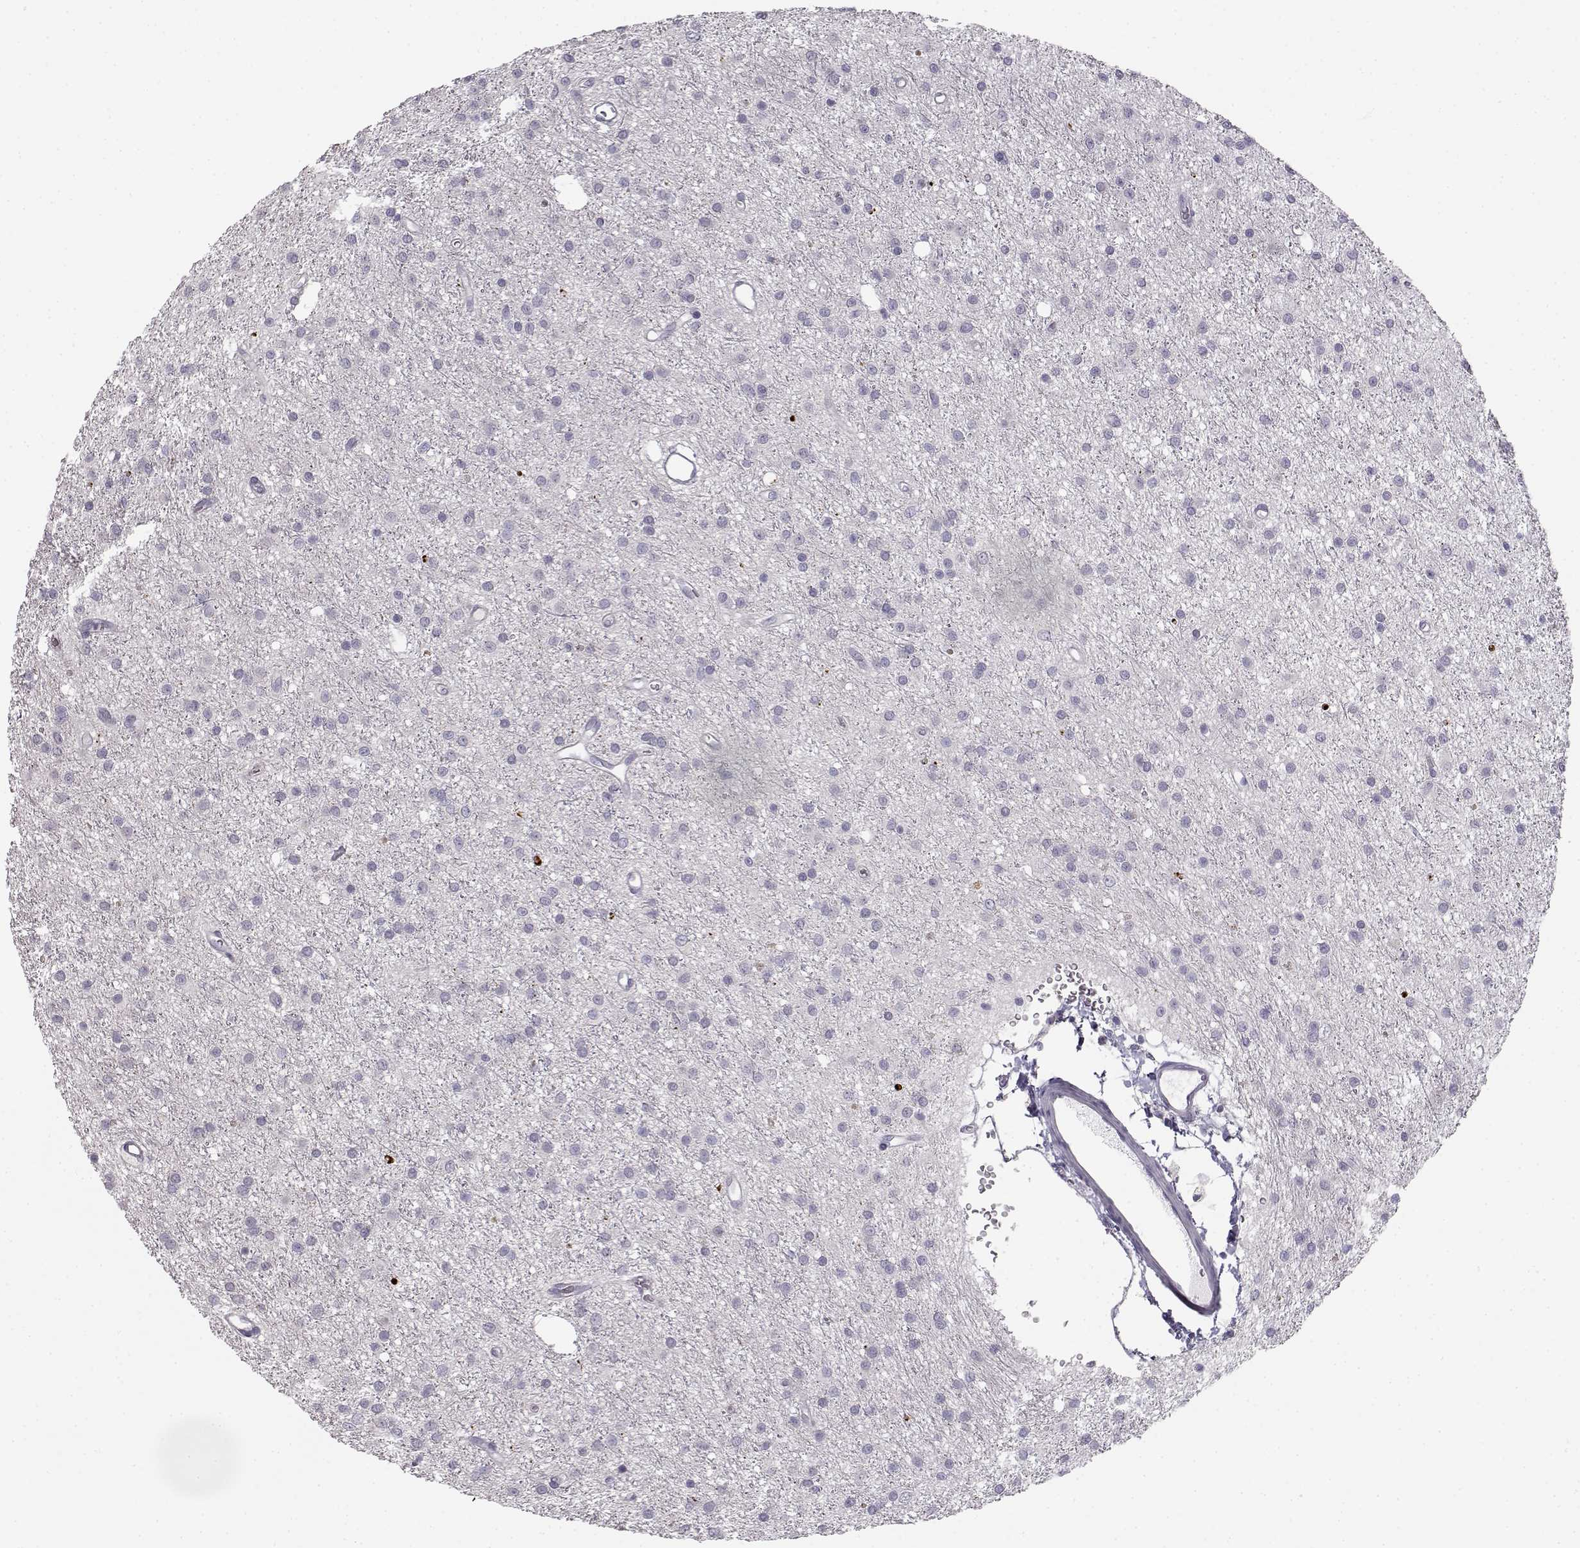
{"staining": {"intensity": "negative", "quantity": "none", "location": "none"}, "tissue": "glioma", "cell_type": "Tumor cells", "image_type": "cancer", "snomed": [{"axis": "morphology", "description": "Glioma, malignant, Low grade"}, {"axis": "topography", "description": "Brain"}], "caption": "High magnification brightfield microscopy of glioma stained with DAB (brown) and counterstained with hematoxylin (blue): tumor cells show no significant positivity.", "gene": "MYCBPAP", "patient": {"sex": "male", "age": 27}}